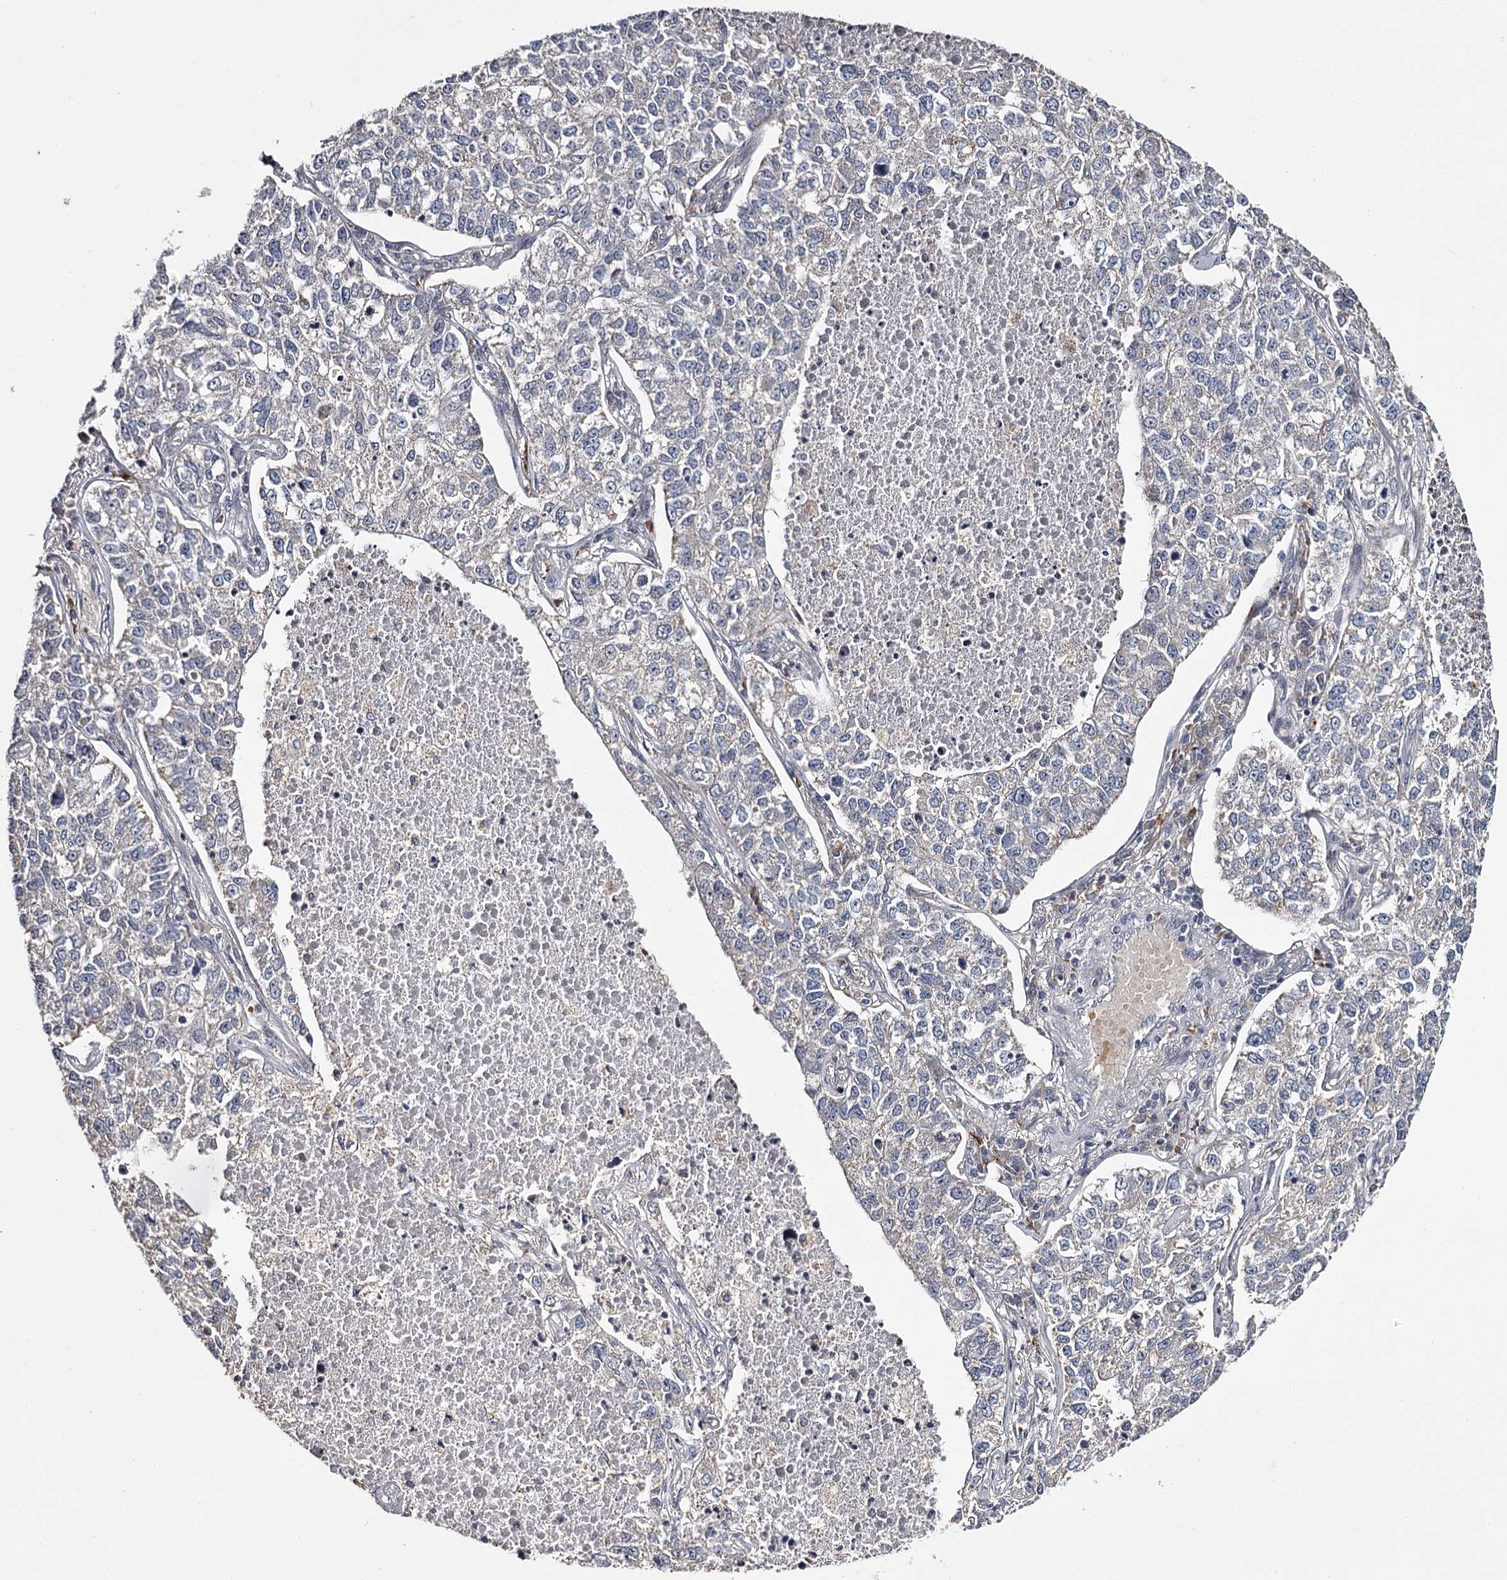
{"staining": {"intensity": "negative", "quantity": "none", "location": "none"}, "tissue": "lung cancer", "cell_type": "Tumor cells", "image_type": "cancer", "snomed": [{"axis": "morphology", "description": "Adenocarcinoma, NOS"}, {"axis": "topography", "description": "Lung"}], "caption": "IHC histopathology image of neoplastic tissue: lung cancer stained with DAB (3,3'-diaminobenzidine) demonstrates no significant protein staining in tumor cells.", "gene": "RASSF6", "patient": {"sex": "male", "age": 49}}